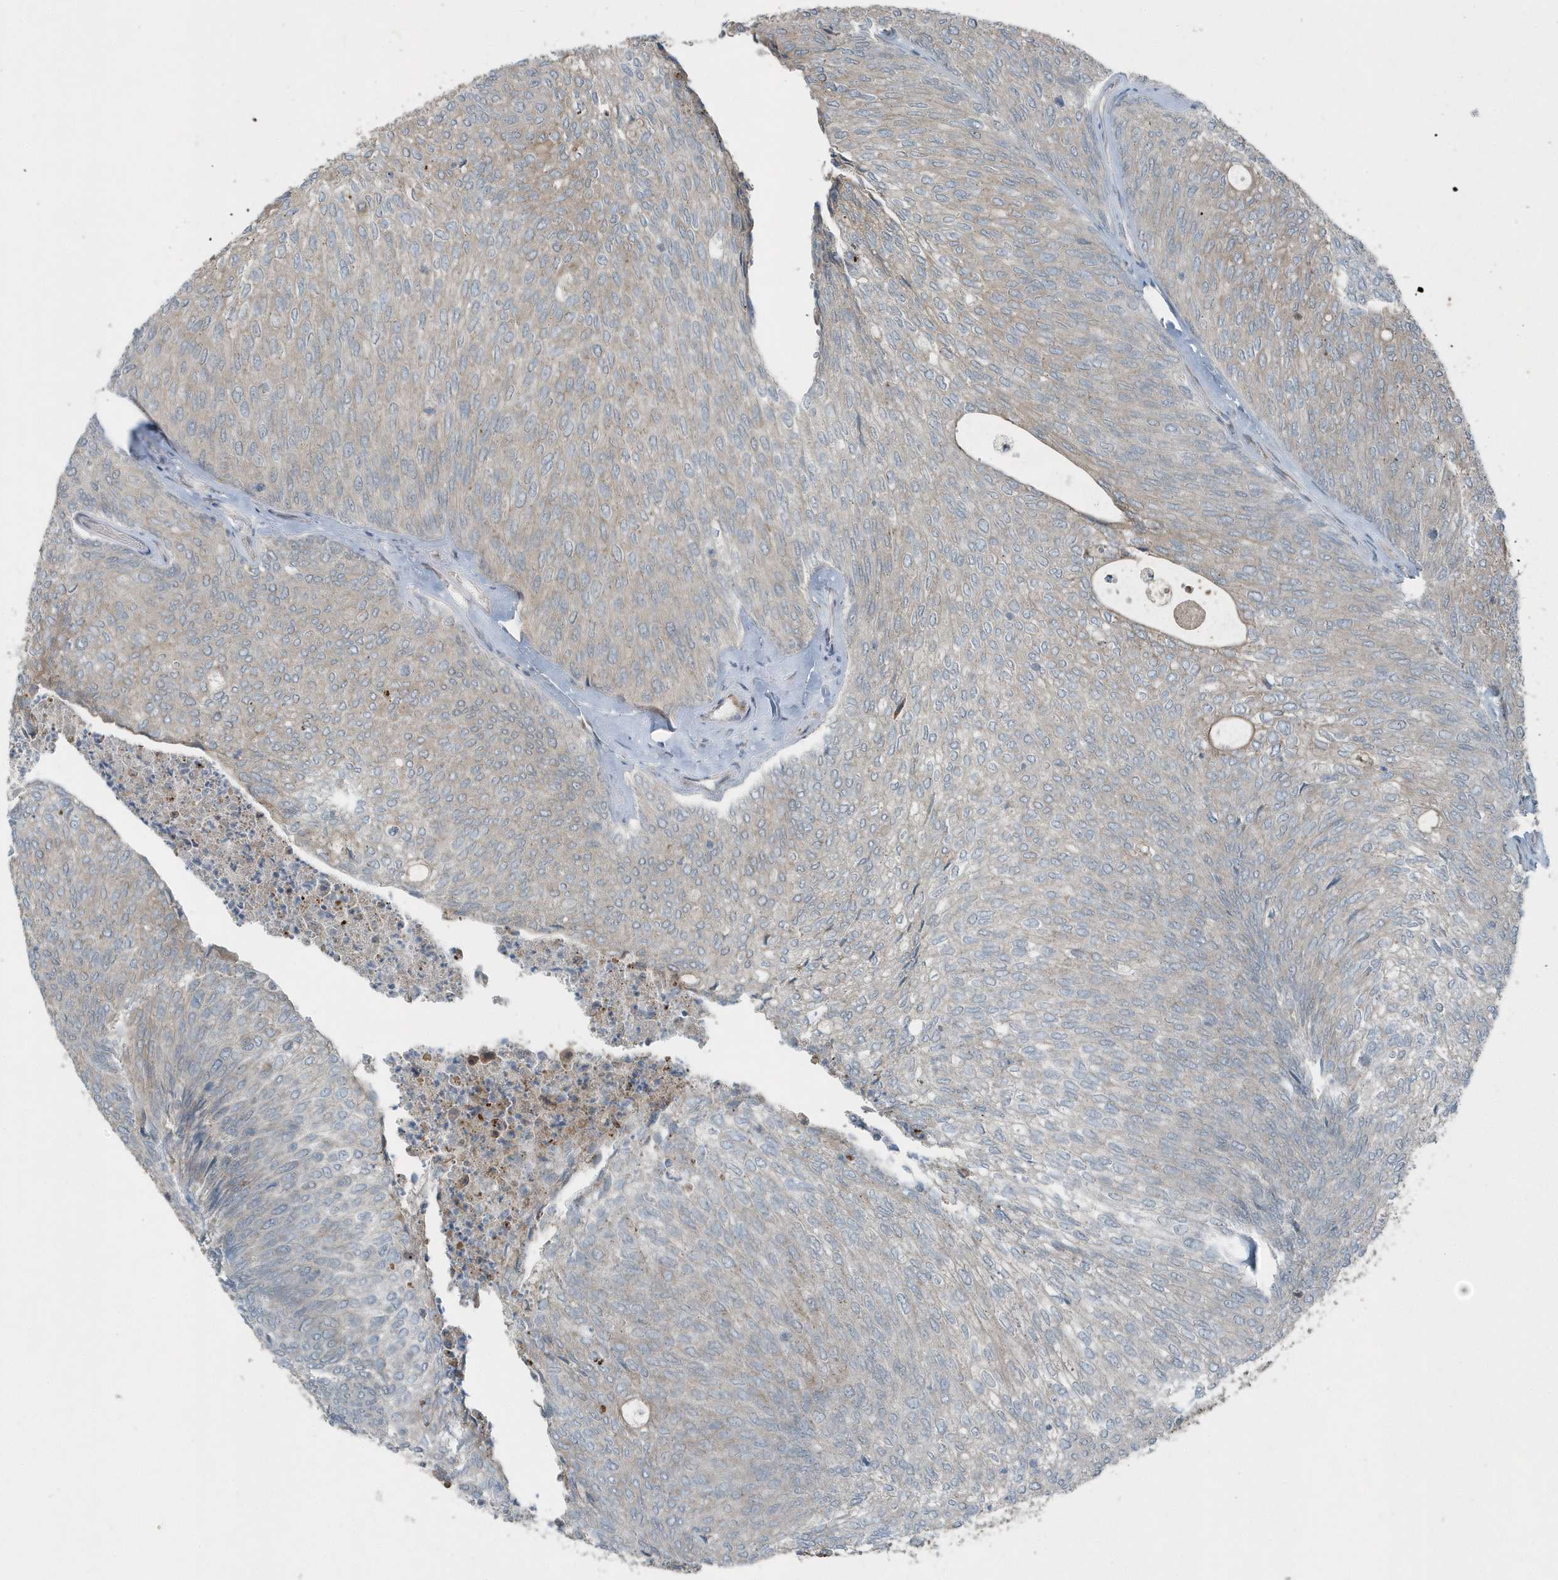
{"staining": {"intensity": "weak", "quantity": "<25%", "location": "cytoplasmic/membranous"}, "tissue": "urothelial cancer", "cell_type": "Tumor cells", "image_type": "cancer", "snomed": [{"axis": "morphology", "description": "Urothelial carcinoma, Low grade"}, {"axis": "topography", "description": "Urinary bladder"}], "caption": "Tumor cells are negative for protein expression in human urothelial cancer.", "gene": "GCC2", "patient": {"sex": "female", "age": 79}}